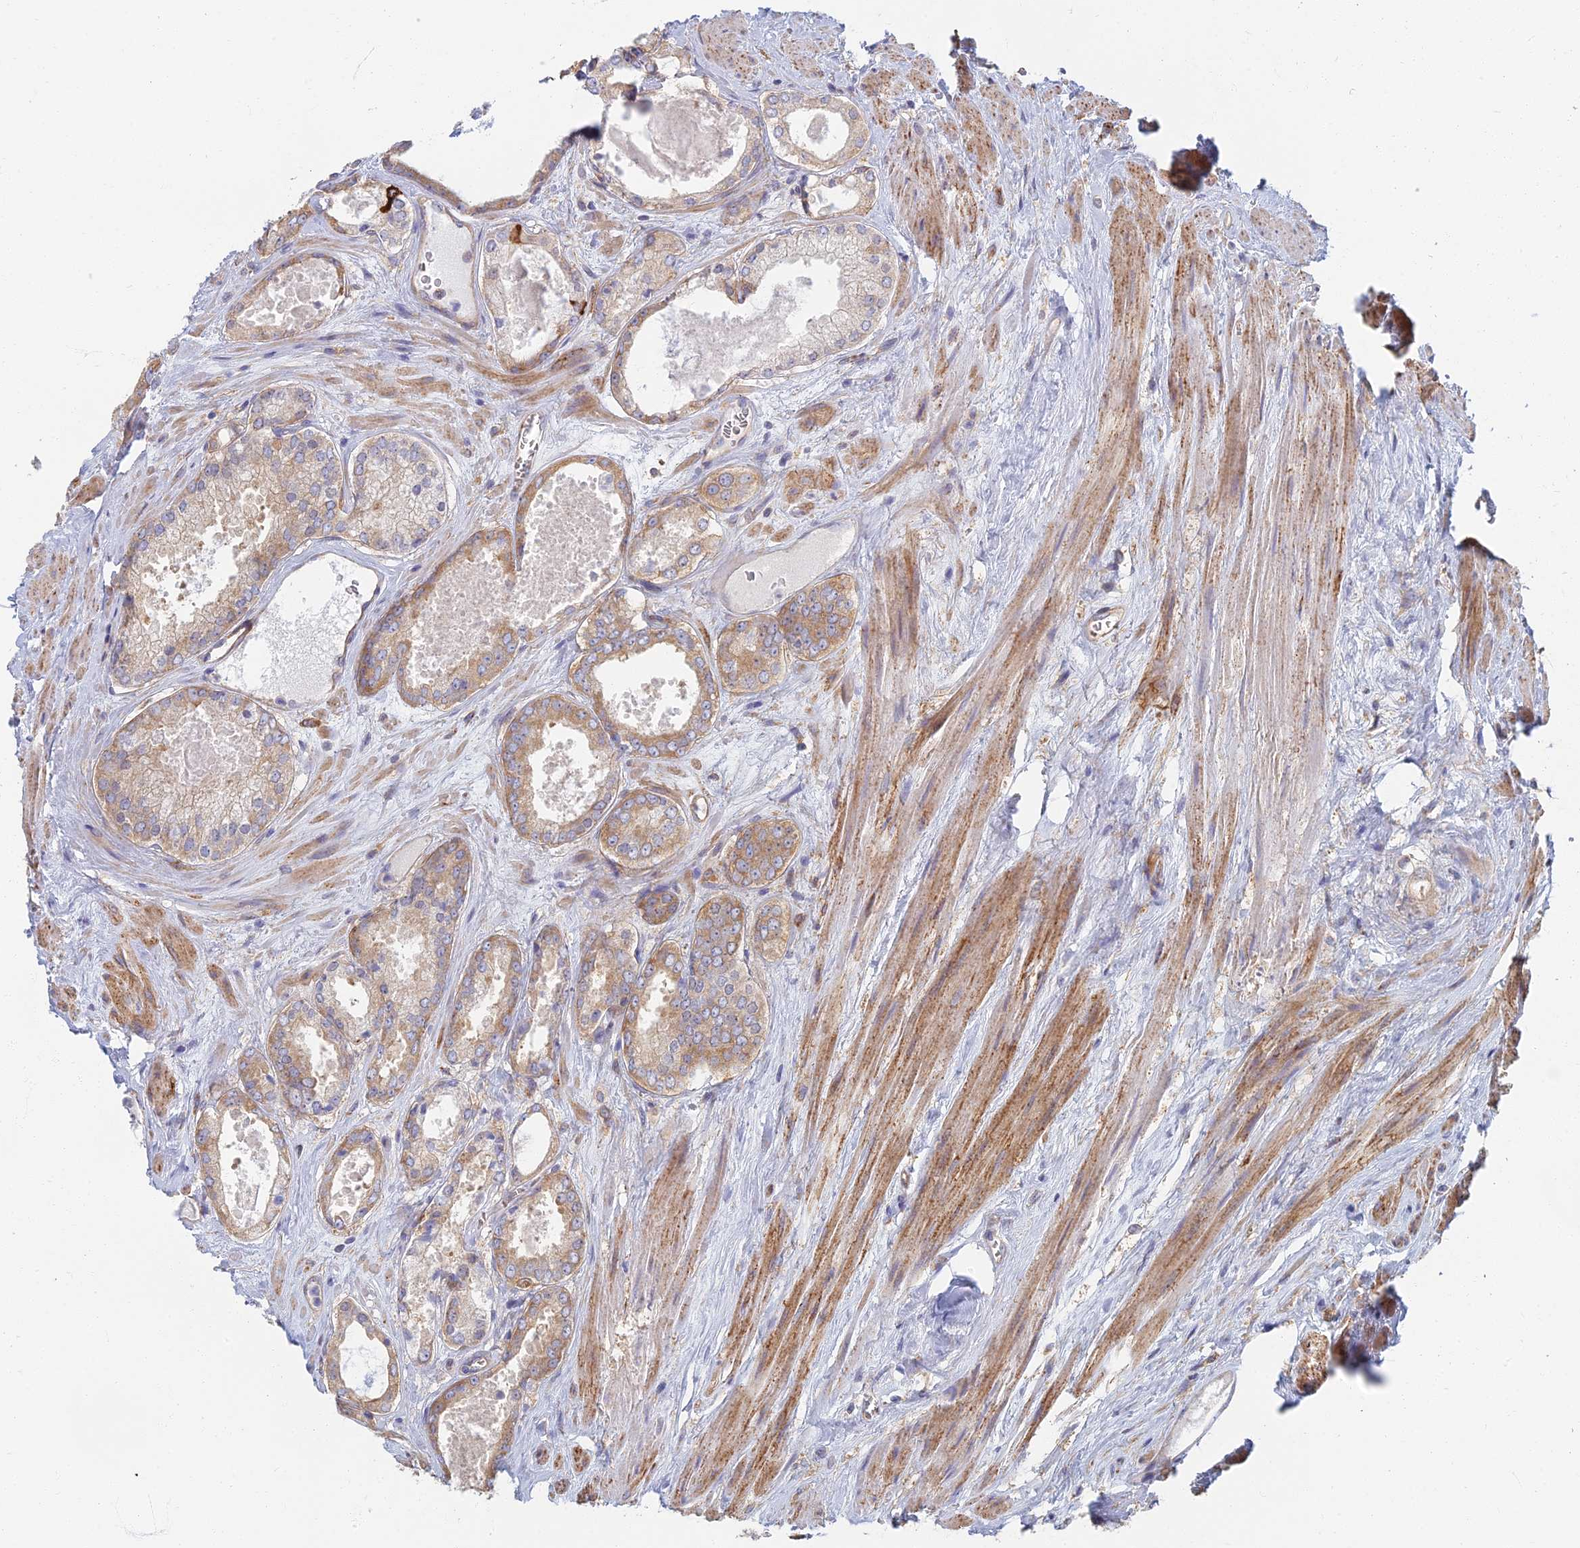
{"staining": {"intensity": "moderate", "quantity": "25%-75%", "location": "cytoplasmic/membranous"}, "tissue": "prostate cancer", "cell_type": "Tumor cells", "image_type": "cancer", "snomed": [{"axis": "morphology", "description": "Adenocarcinoma, Low grade"}, {"axis": "topography", "description": "Prostate"}], "caption": "Prostate cancer stained with a protein marker displays moderate staining in tumor cells.", "gene": "RBSN", "patient": {"sex": "male", "age": 68}}